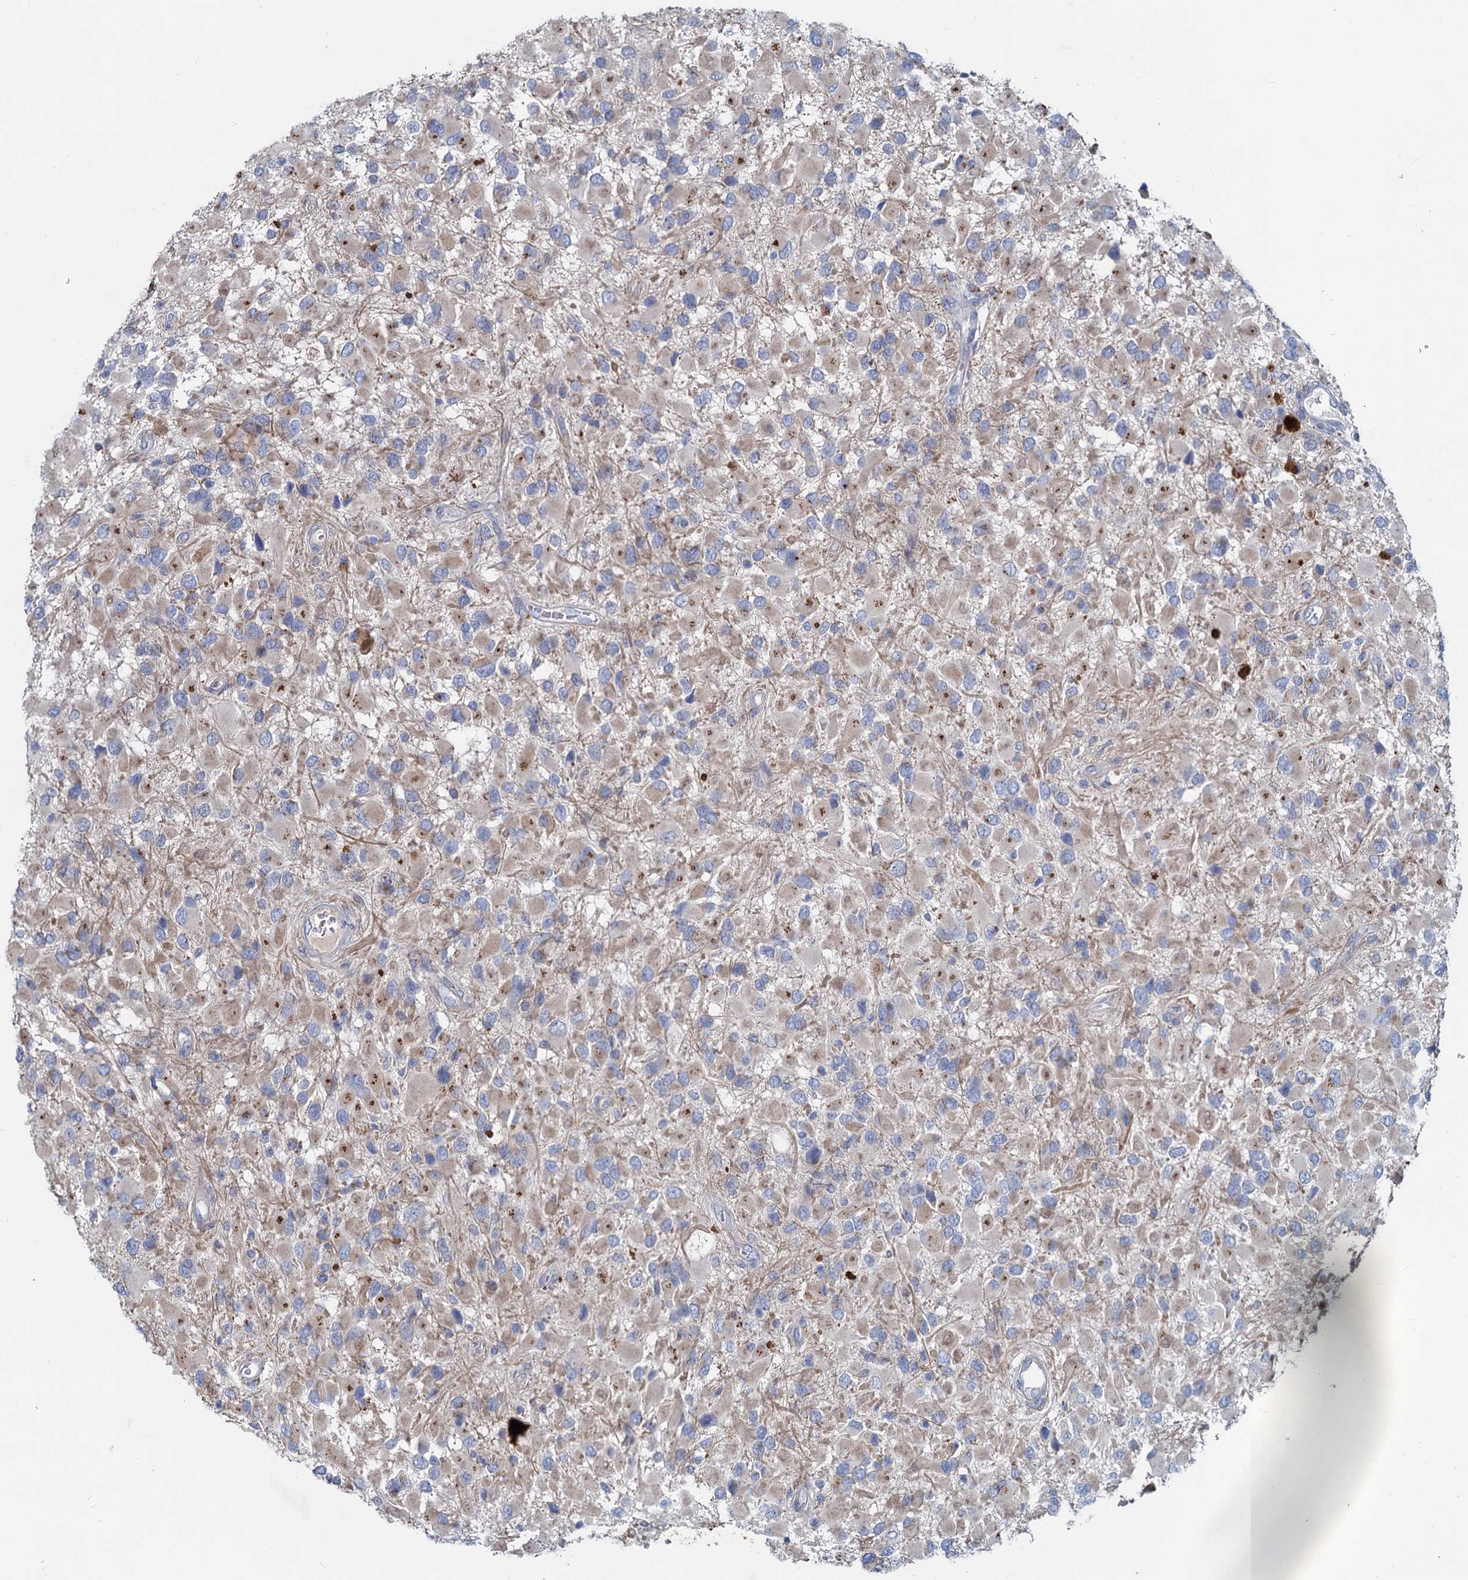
{"staining": {"intensity": "weak", "quantity": "<25%", "location": "cytoplasmic/membranous"}, "tissue": "glioma", "cell_type": "Tumor cells", "image_type": "cancer", "snomed": [{"axis": "morphology", "description": "Glioma, malignant, High grade"}, {"axis": "topography", "description": "Brain"}], "caption": "Immunohistochemistry (IHC) image of high-grade glioma (malignant) stained for a protein (brown), which displays no staining in tumor cells.", "gene": "TMX2", "patient": {"sex": "male", "age": 53}}